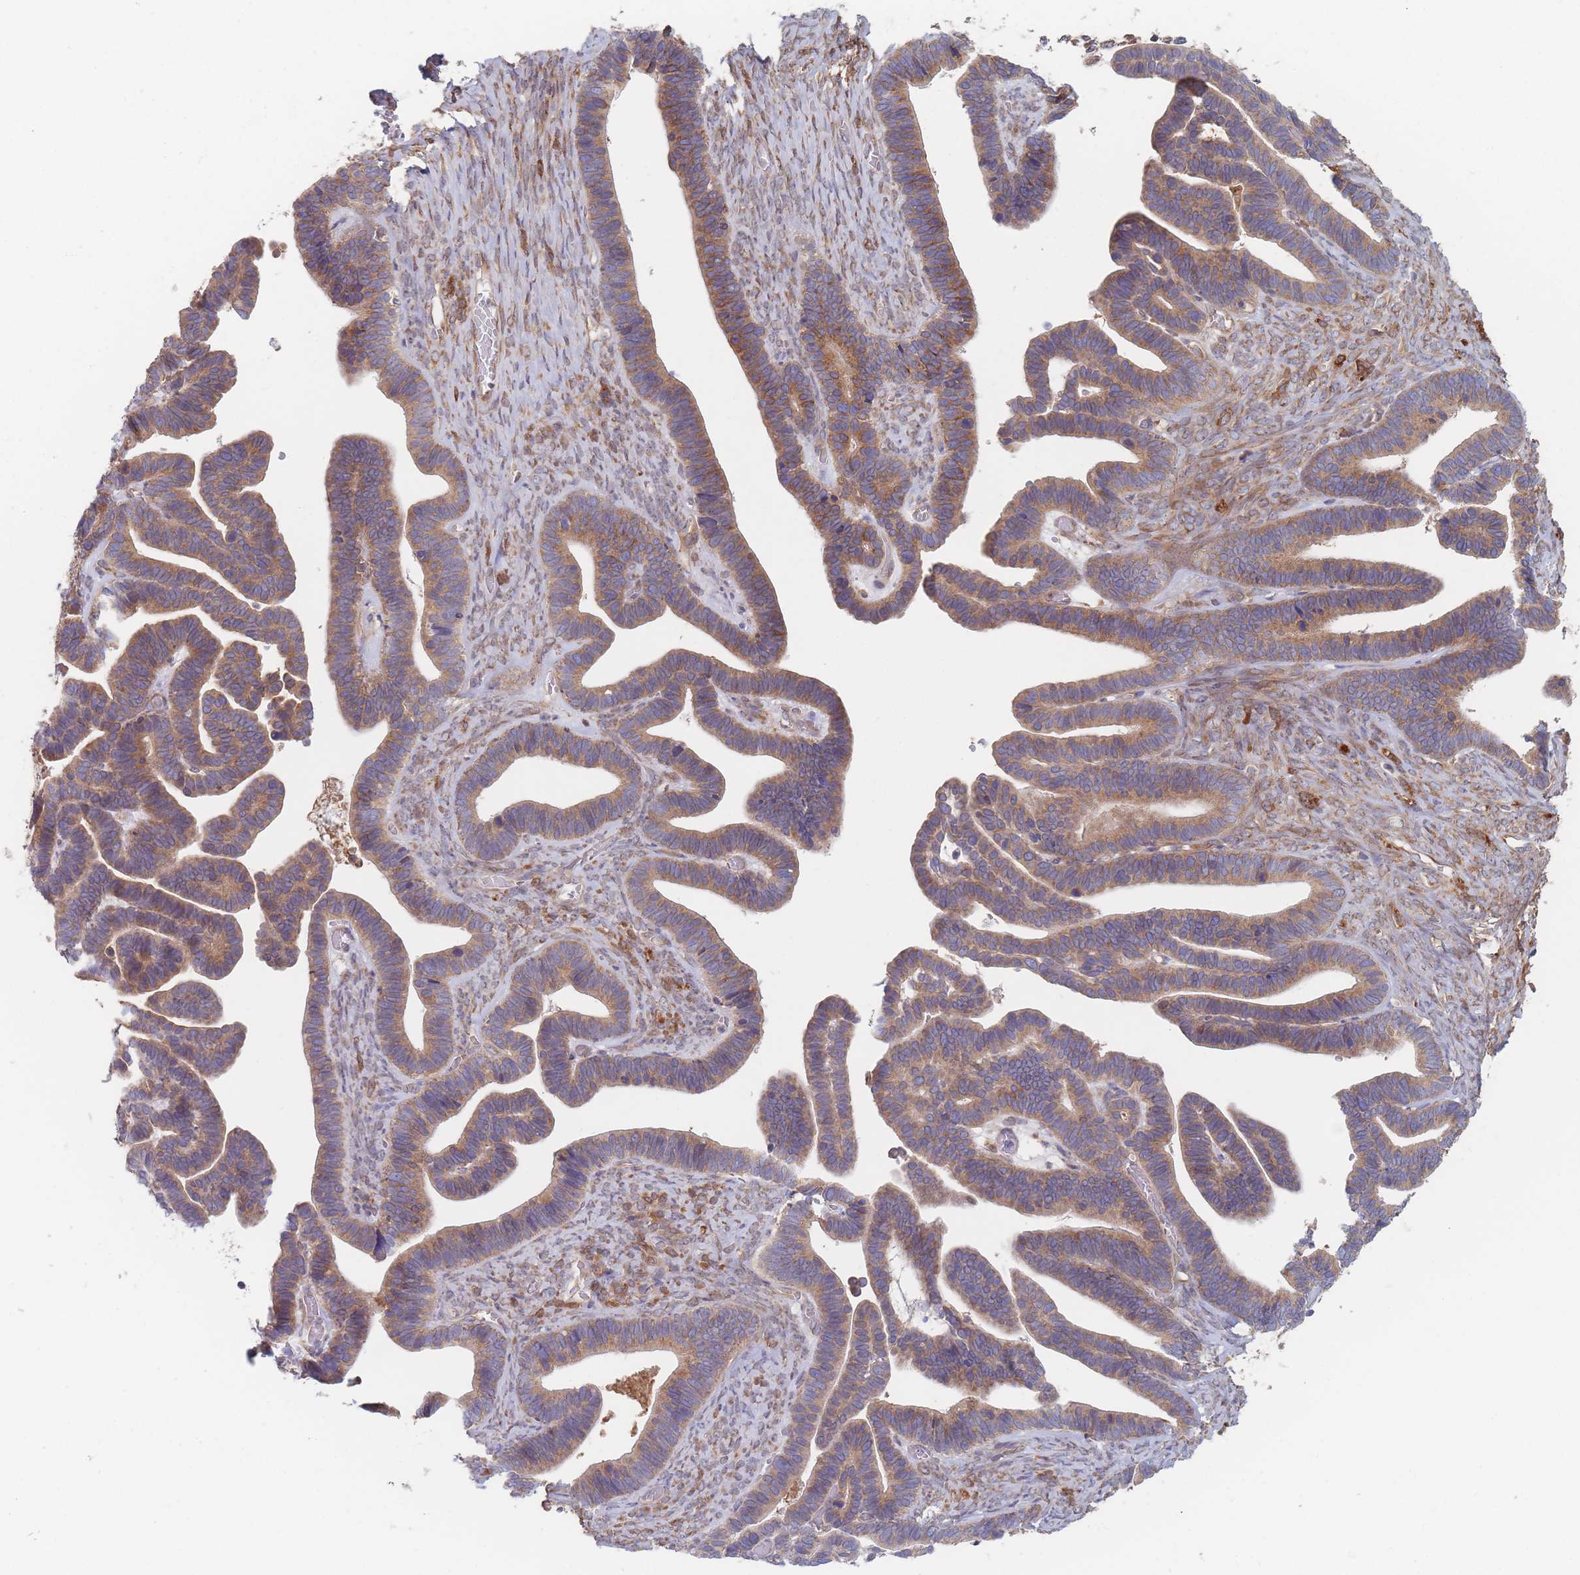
{"staining": {"intensity": "moderate", "quantity": ">75%", "location": "cytoplasmic/membranous"}, "tissue": "ovarian cancer", "cell_type": "Tumor cells", "image_type": "cancer", "snomed": [{"axis": "morphology", "description": "Cystadenocarcinoma, serous, NOS"}, {"axis": "topography", "description": "Ovary"}], "caption": "Approximately >75% of tumor cells in human ovarian cancer show moderate cytoplasmic/membranous protein staining as visualized by brown immunohistochemical staining.", "gene": "KDSR", "patient": {"sex": "female", "age": 56}}